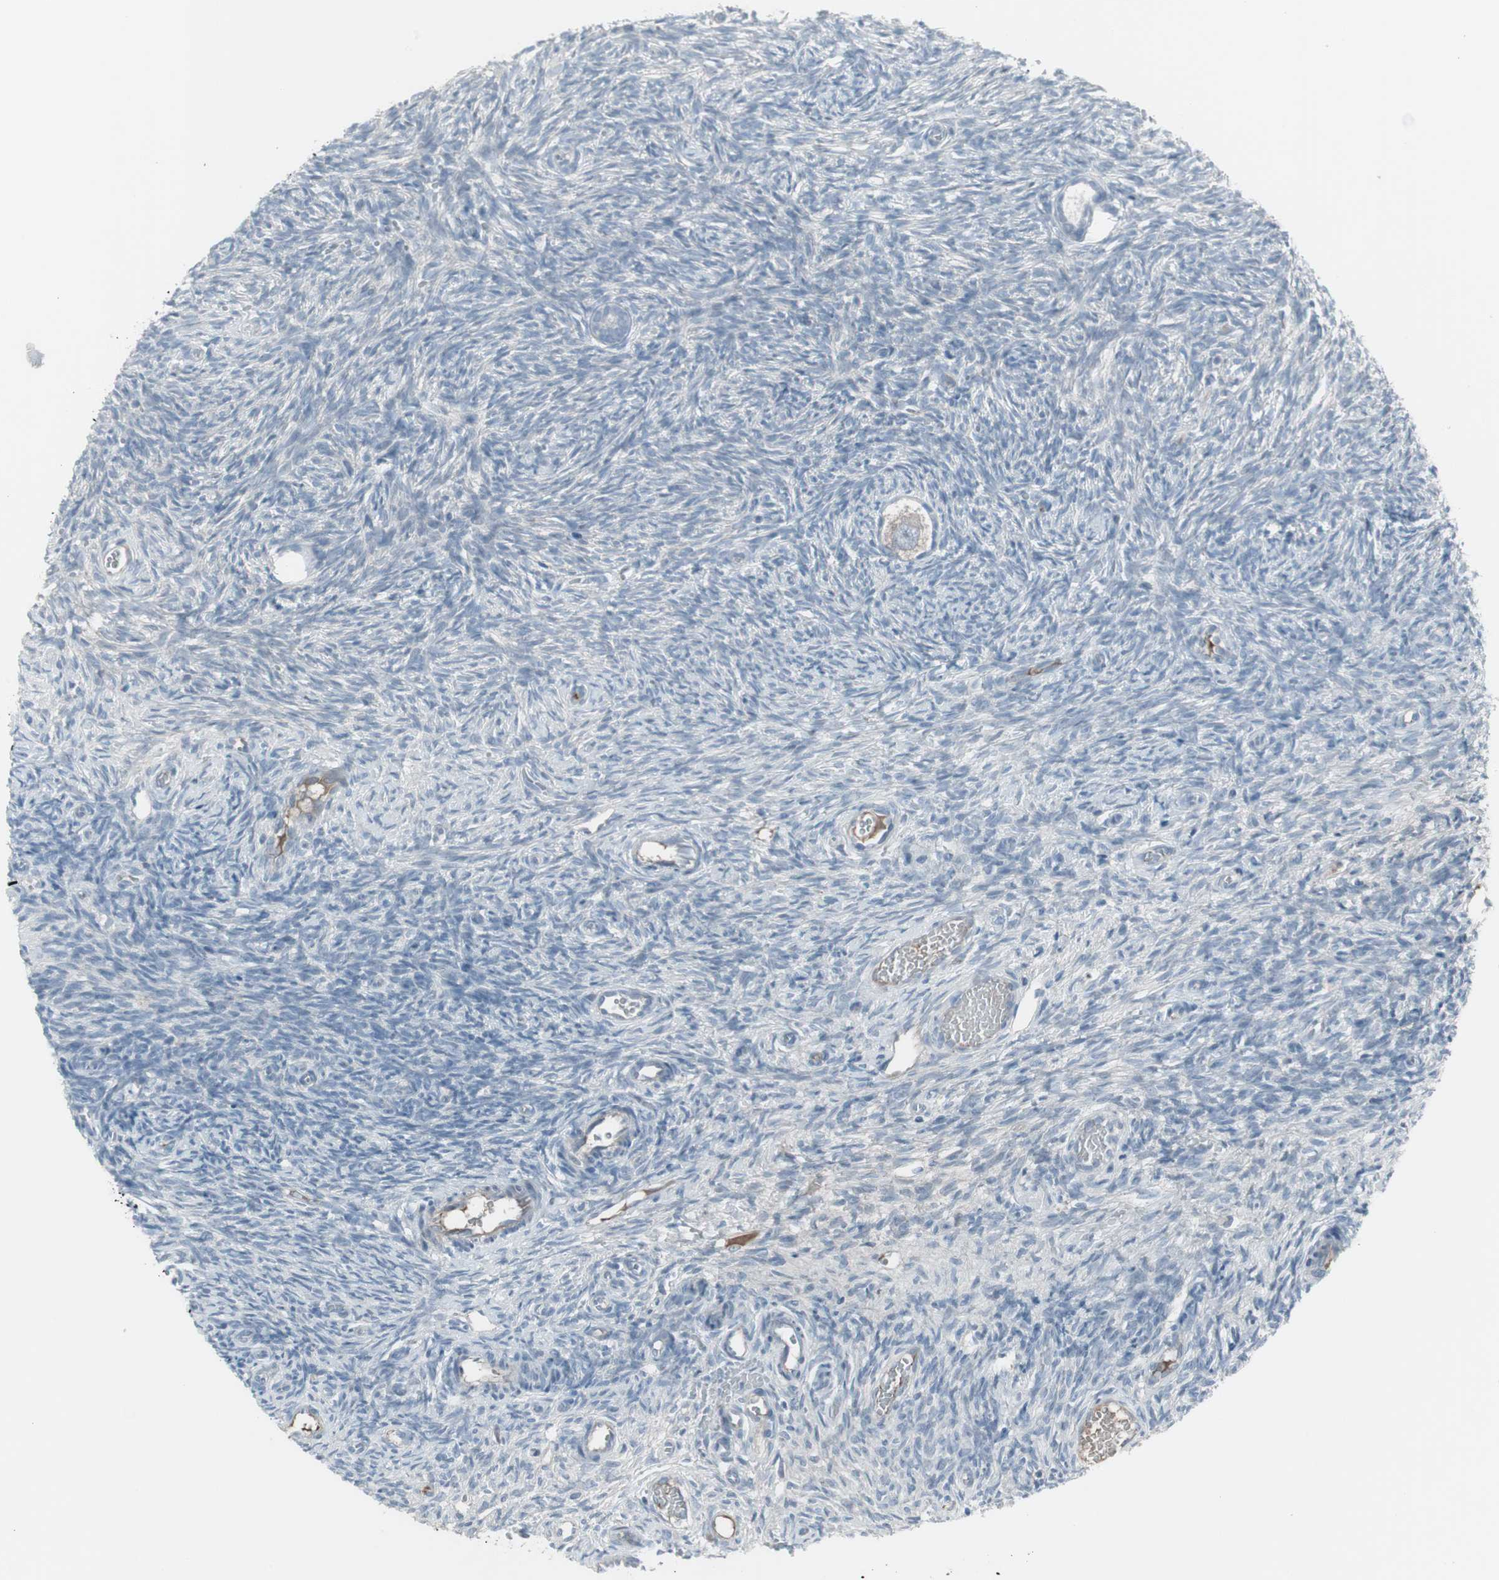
{"staining": {"intensity": "negative", "quantity": "none", "location": "none"}, "tissue": "ovary", "cell_type": "Ovarian stroma cells", "image_type": "normal", "snomed": [{"axis": "morphology", "description": "Normal tissue, NOS"}, {"axis": "topography", "description": "Ovary"}], "caption": "Immunohistochemistry photomicrograph of benign ovary: ovary stained with DAB (3,3'-diaminobenzidine) demonstrates no significant protein expression in ovarian stroma cells.", "gene": "ZSCAN32", "patient": {"sex": "female", "age": 35}}